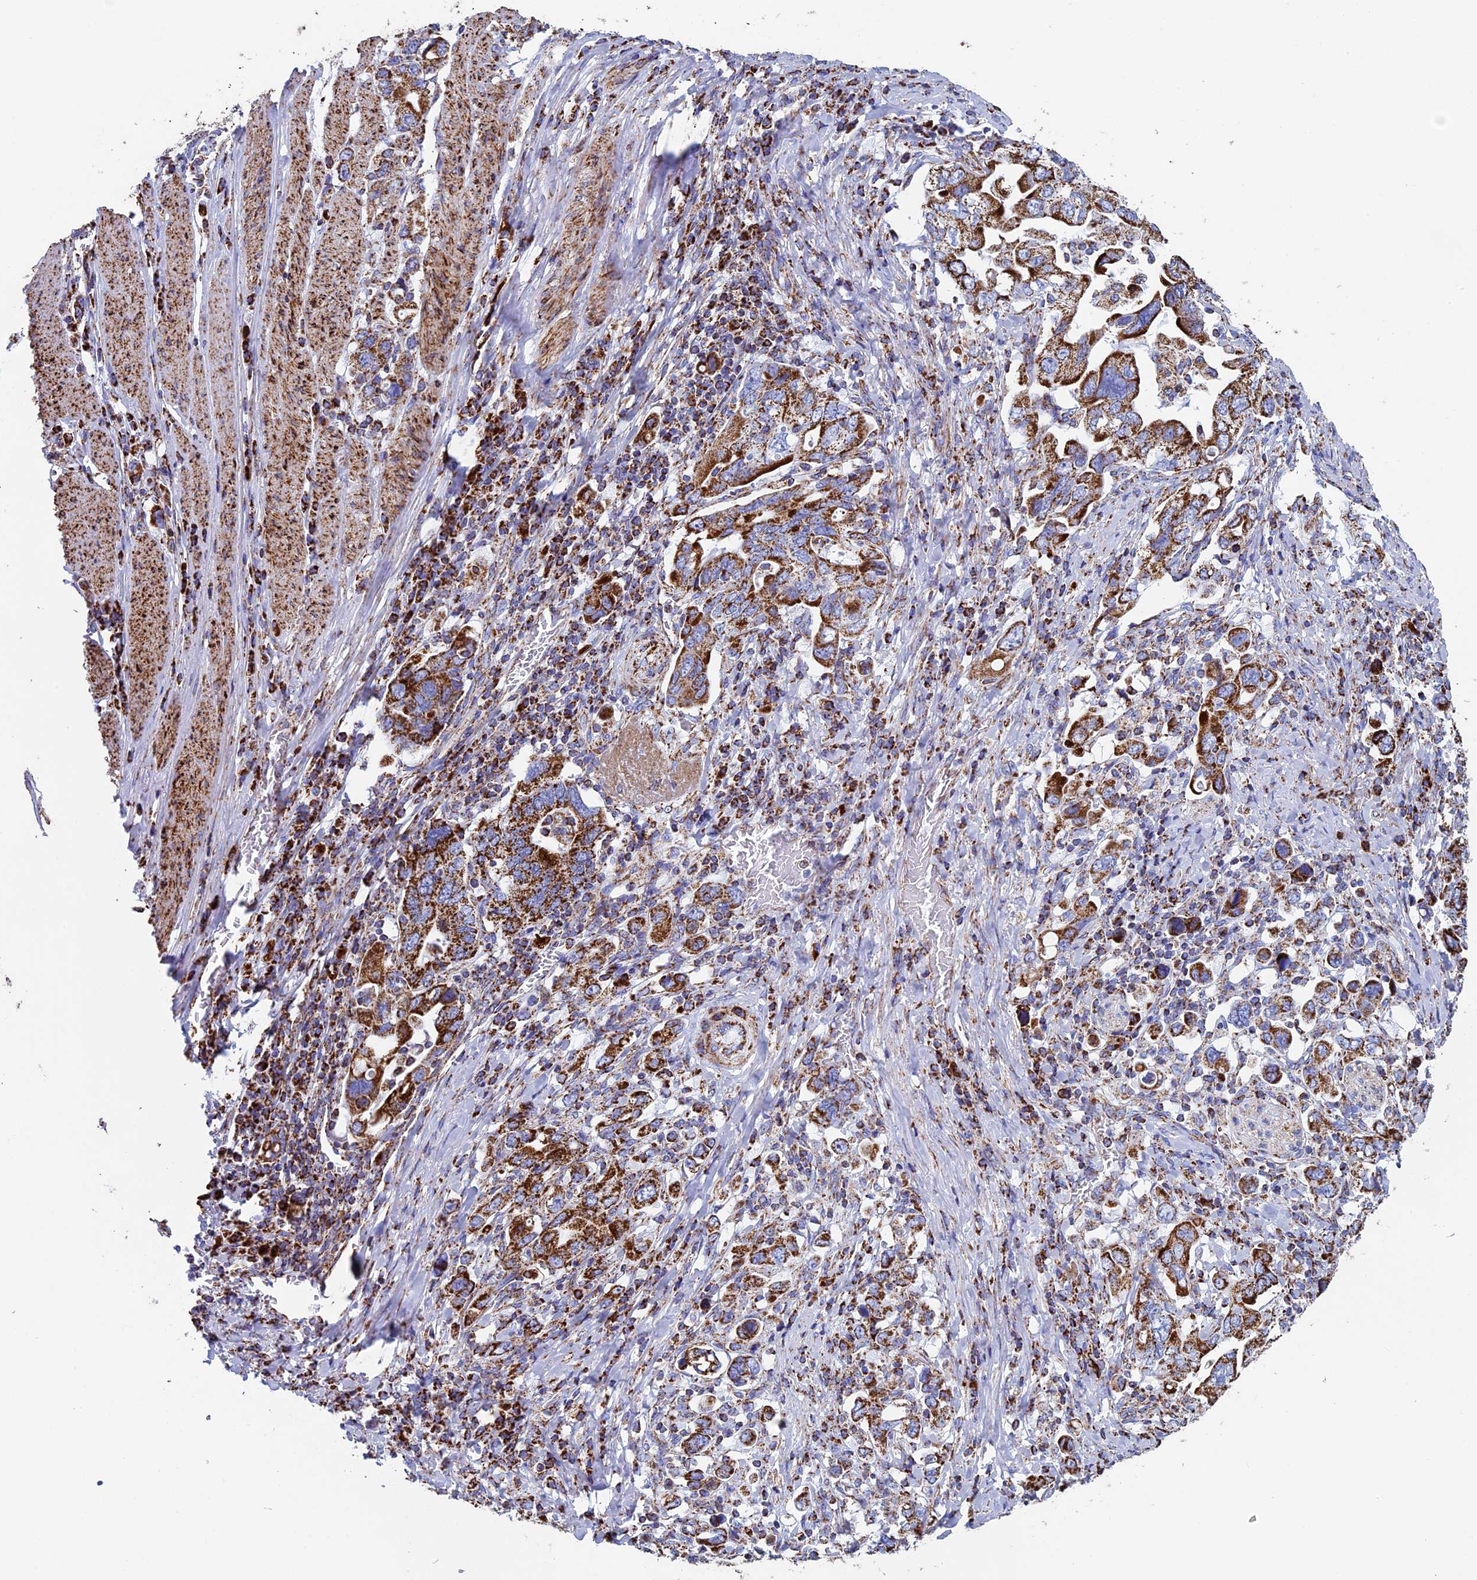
{"staining": {"intensity": "strong", "quantity": ">75%", "location": "cytoplasmic/membranous"}, "tissue": "stomach cancer", "cell_type": "Tumor cells", "image_type": "cancer", "snomed": [{"axis": "morphology", "description": "Adenocarcinoma, NOS"}, {"axis": "topography", "description": "Stomach, upper"}, {"axis": "topography", "description": "Stomach"}], "caption": "Immunohistochemical staining of stomach cancer (adenocarcinoma) reveals strong cytoplasmic/membranous protein positivity in approximately >75% of tumor cells. (DAB (3,3'-diaminobenzidine) = brown stain, brightfield microscopy at high magnification).", "gene": "UQCRFS1", "patient": {"sex": "male", "age": 62}}